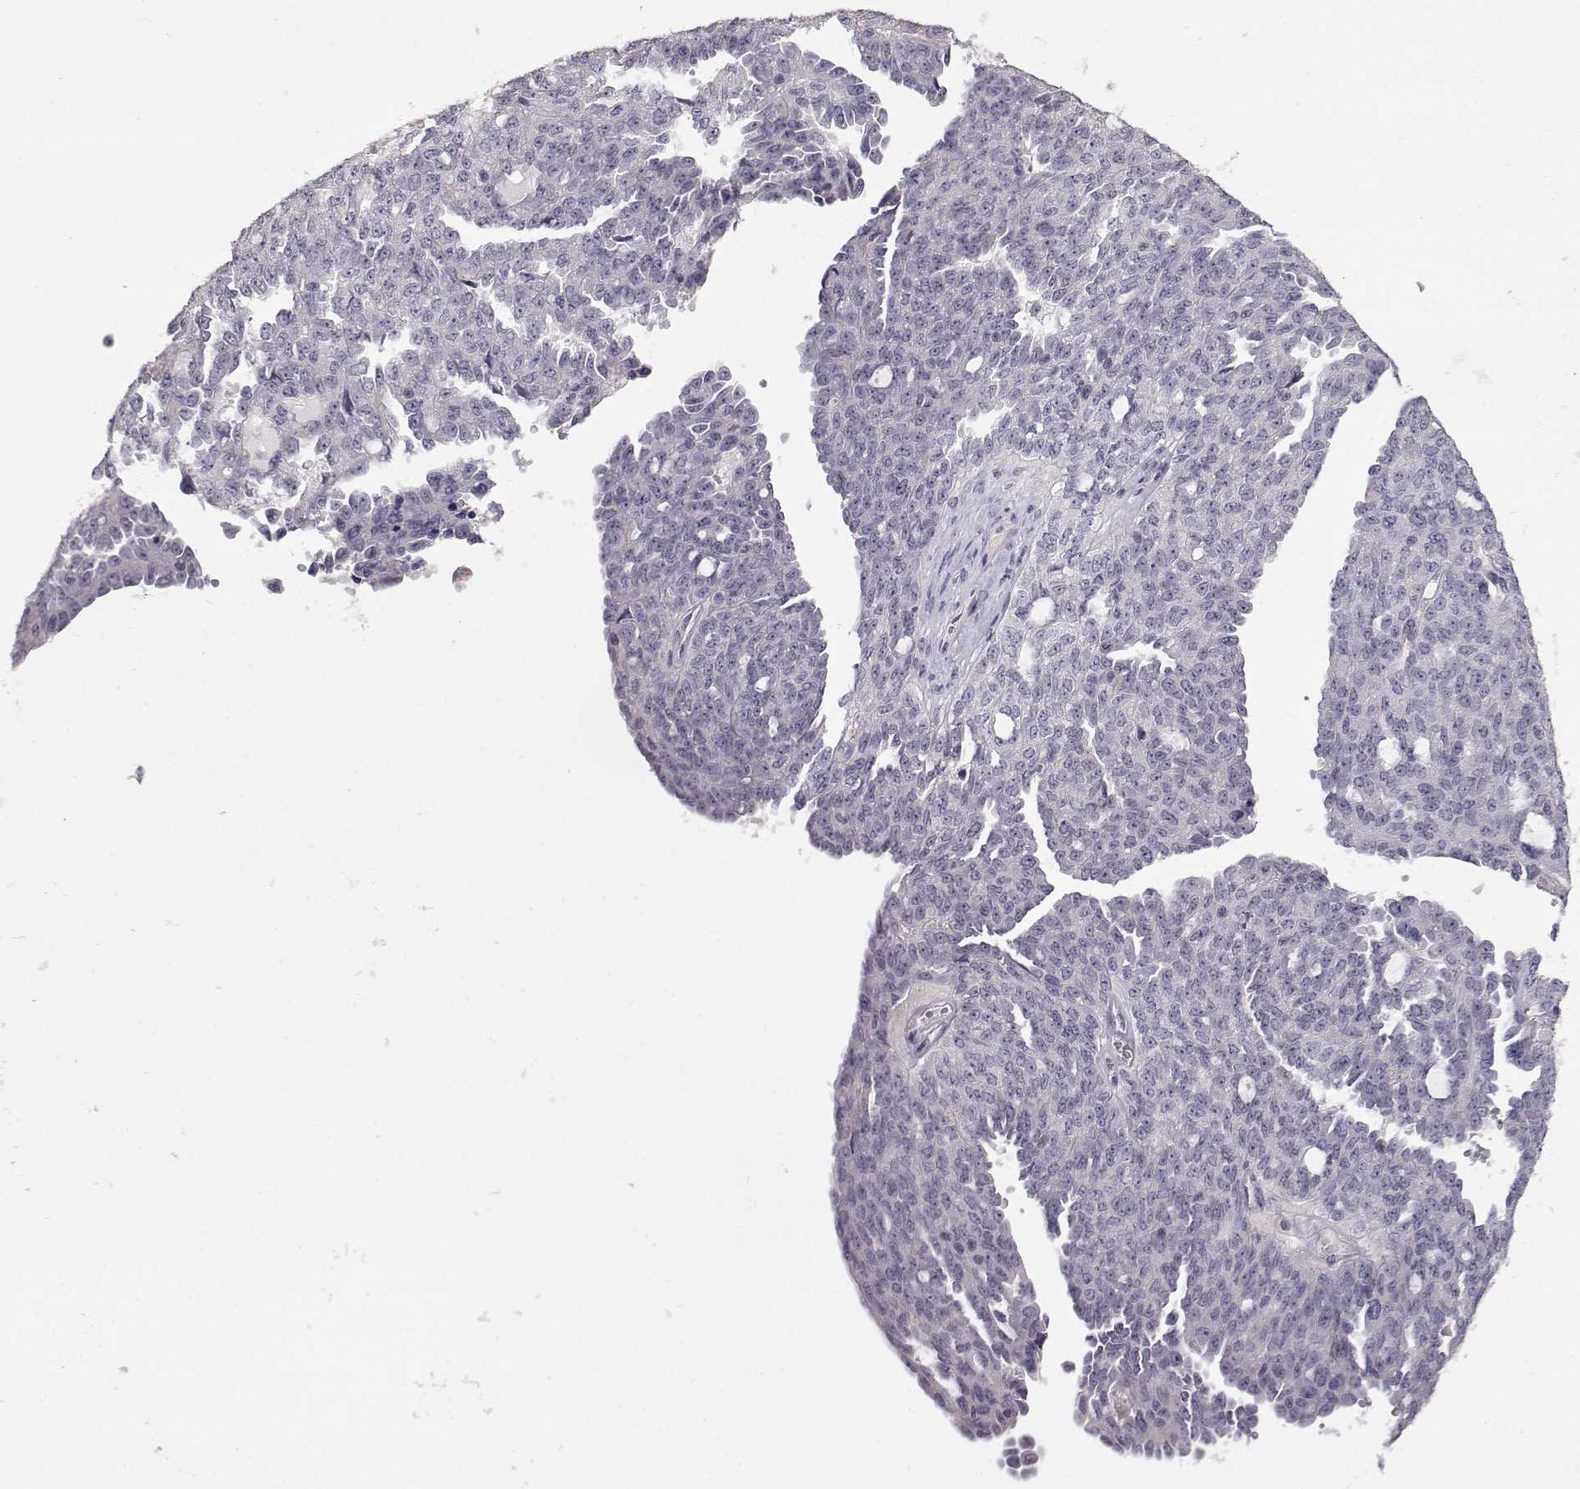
{"staining": {"intensity": "negative", "quantity": "none", "location": "none"}, "tissue": "ovarian cancer", "cell_type": "Tumor cells", "image_type": "cancer", "snomed": [{"axis": "morphology", "description": "Cystadenocarcinoma, serous, NOS"}, {"axis": "topography", "description": "Ovary"}], "caption": "Ovarian cancer was stained to show a protein in brown. There is no significant staining in tumor cells. (Stains: DAB immunohistochemistry (IHC) with hematoxylin counter stain, Microscopy: brightfield microscopy at high magnification).", "gene": "SLC18A1", "patient": {"sex": "female", "age": 71}}